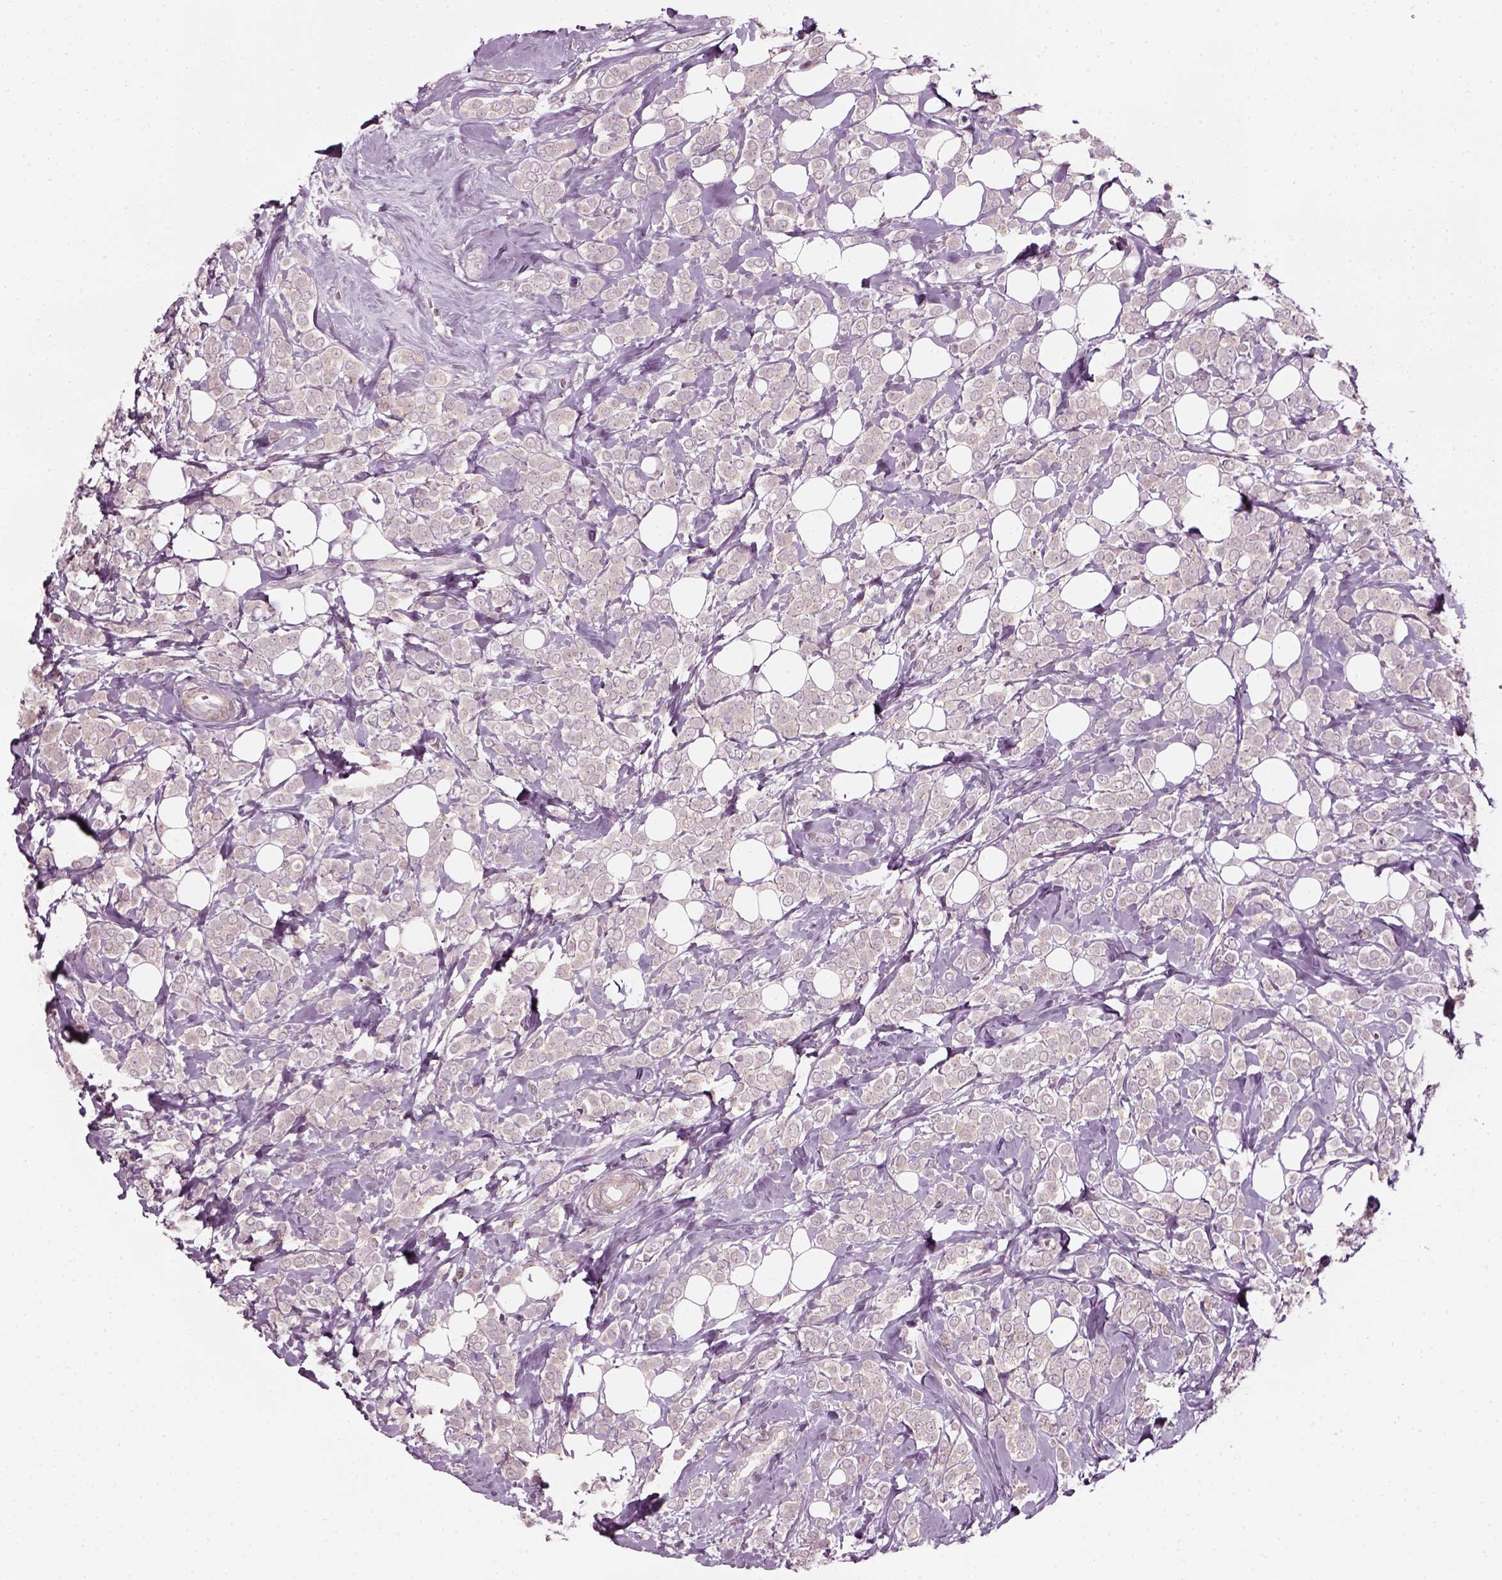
{"staining": {"intensity": "negative", "quantity": "none", "location": "none"}, "tissue": "breast cancer", "cell_type": "Tumor cells", "image_type": "cancer", "snomed": [{"axis": "morphology", "description": "Lobular carcinoma"}, {"axis": "topography", "description": "Breast"}], "caption": "DAB immunohistochemical staining of human breast lobular carcinoma exhibits no significant staining in tumor cells.", "gene": "MLIP", "patient": {"sex": "female", "age": 49}}